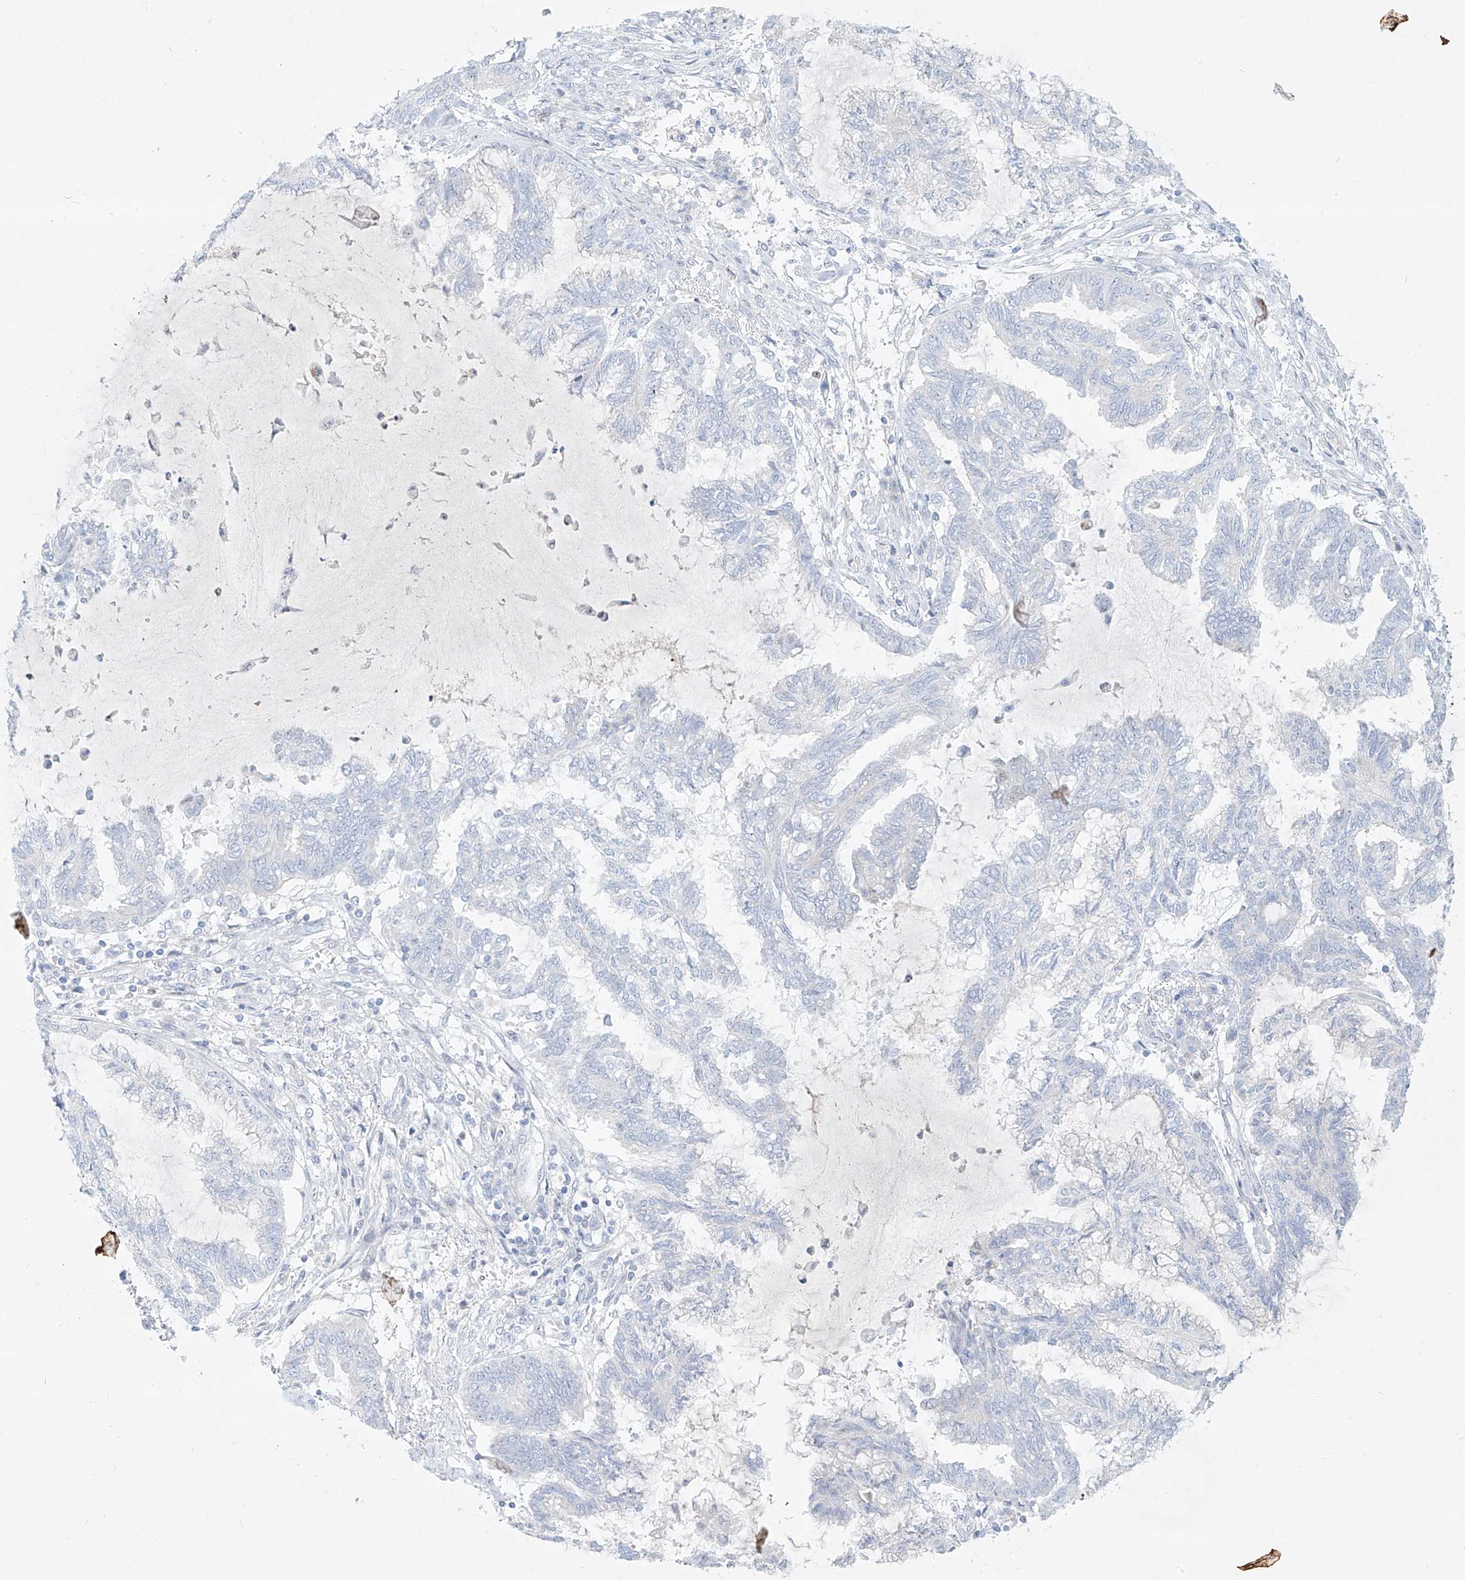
{"staining": {"intensity": "negative", "quantity": "none", "location": "none"}, "tissue": "endometrial cancer", "cell_type": "Tumor cells", "image_type": "cancer", "snomed": [{"axis": "morphology", "description": "Adenocarcinoma, NOS"}, {"axis": "topography", "description": "Endometrium"}], "caption": "An image of human endometrial cancer (adenocarcinoma) is negative for staining in tumor cells. (DAB (3,3'-diaminobenzidine) immunohistochemistry (IHC) with hematoxylin counter stain).", "gene": "SNU13", "patient": {"sex": "female", "age": 86}}